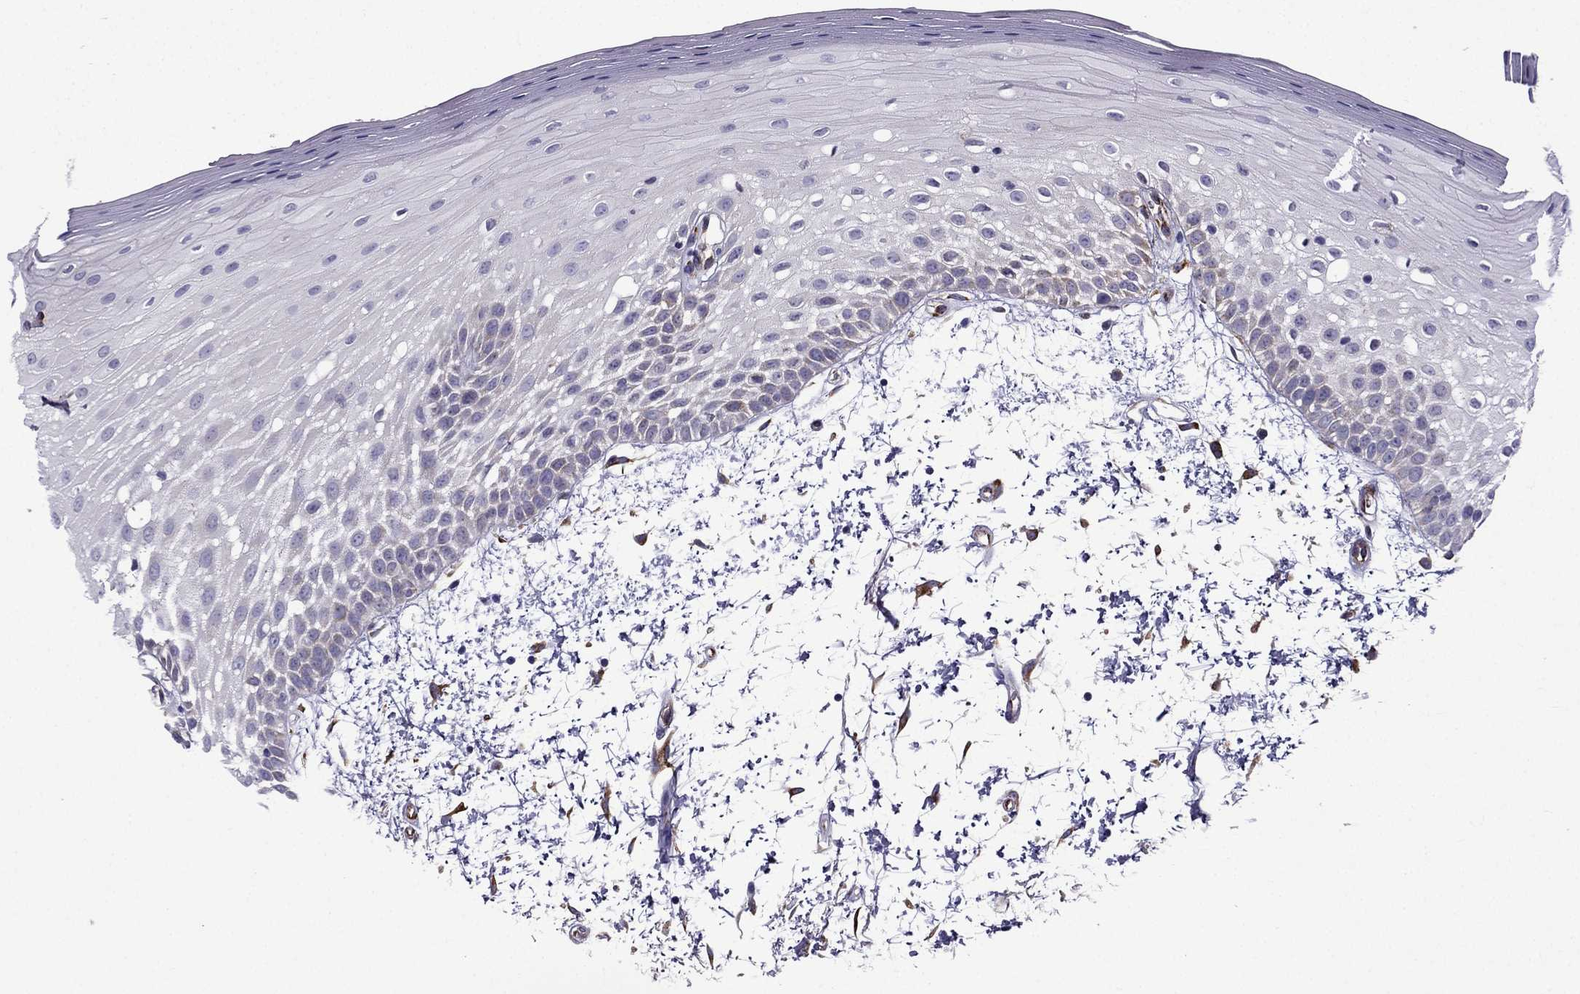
{"staining": {"intensity": "negative", "quantity": "none", "location": "none"}, "tissue": "oral mucosa", "cell_type": "Squamous epithelial cells", "image_type": "normal", "snomed": [{"axis": "morphology", "description": "Normal tissue, NOS"}, {"axis": "morphology", "description": "Squamous cell carcinoma, NOS"}, {"axis": "topography", "description": "Oral tissue"}, {"axis": "topography", "description": "Head-Neck"}], "caption": "Immunohistochemistry (IHC) of normal oral mucosa shows no positivity in squamous epithelial cells.", "gene": "IKBIP", "patient": {"sex": "female", "age": 75}}